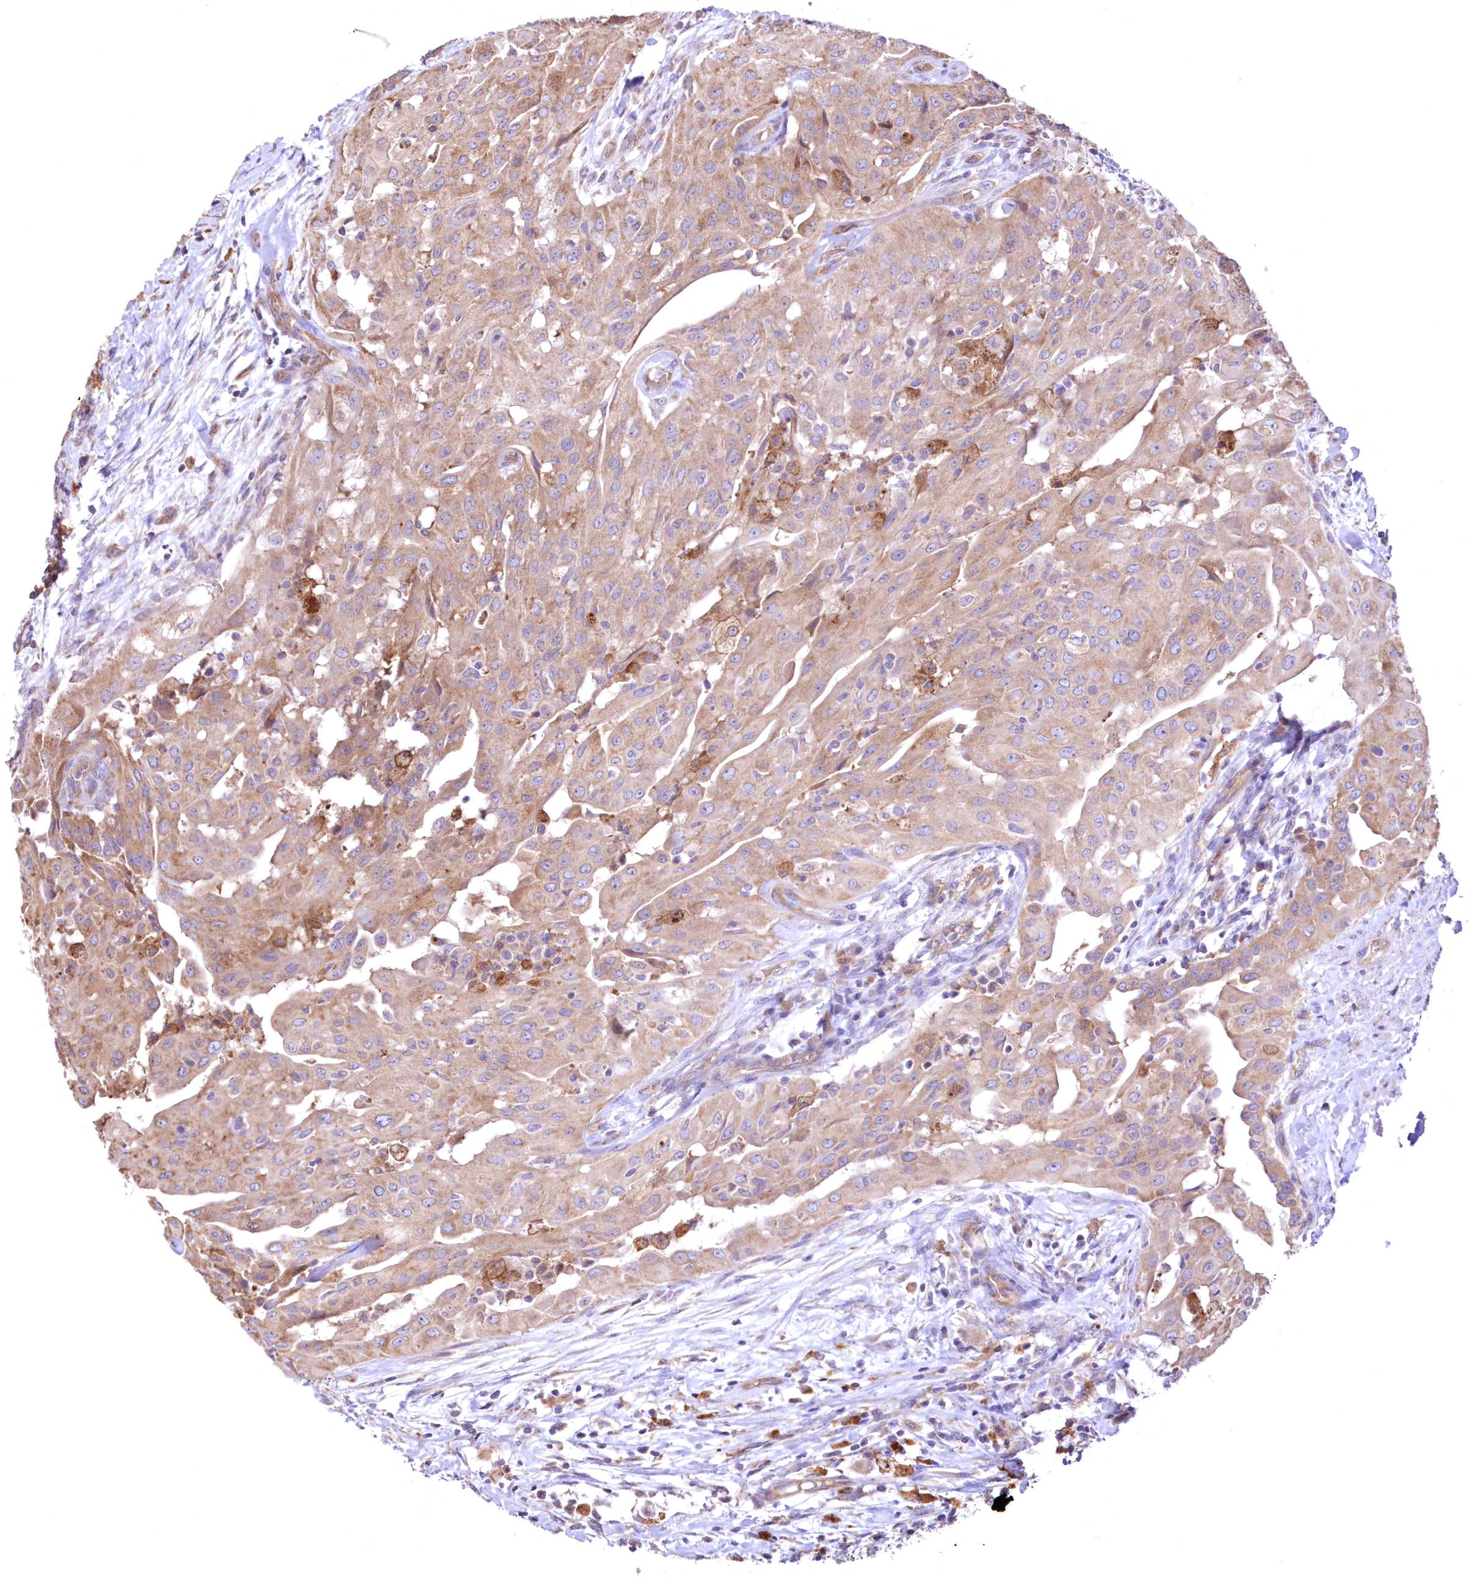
{"staining": {"intensity": "weak", "quantity": ">75%", "location": "cytoplasmic/membranous"}, "tissue": "thyroid cancer", "cell_type": "Tumor cells", "image_type": "cancer", "snomed": [{"axis": "morphology", "description": "Papillary adenocarcinoma, NOS"}, {"axis": "topography", "description": "Thyroid gland"}], "caption": "About >75% of tumor cells in human papillary adenocarcinoma (thyroid) reveal weak cytoplasmic/membranous protein expression as visualized by brown immunohistochemical staining.", "gene": "FCHO2", "patient": {"sex": "female", "age": 59}}